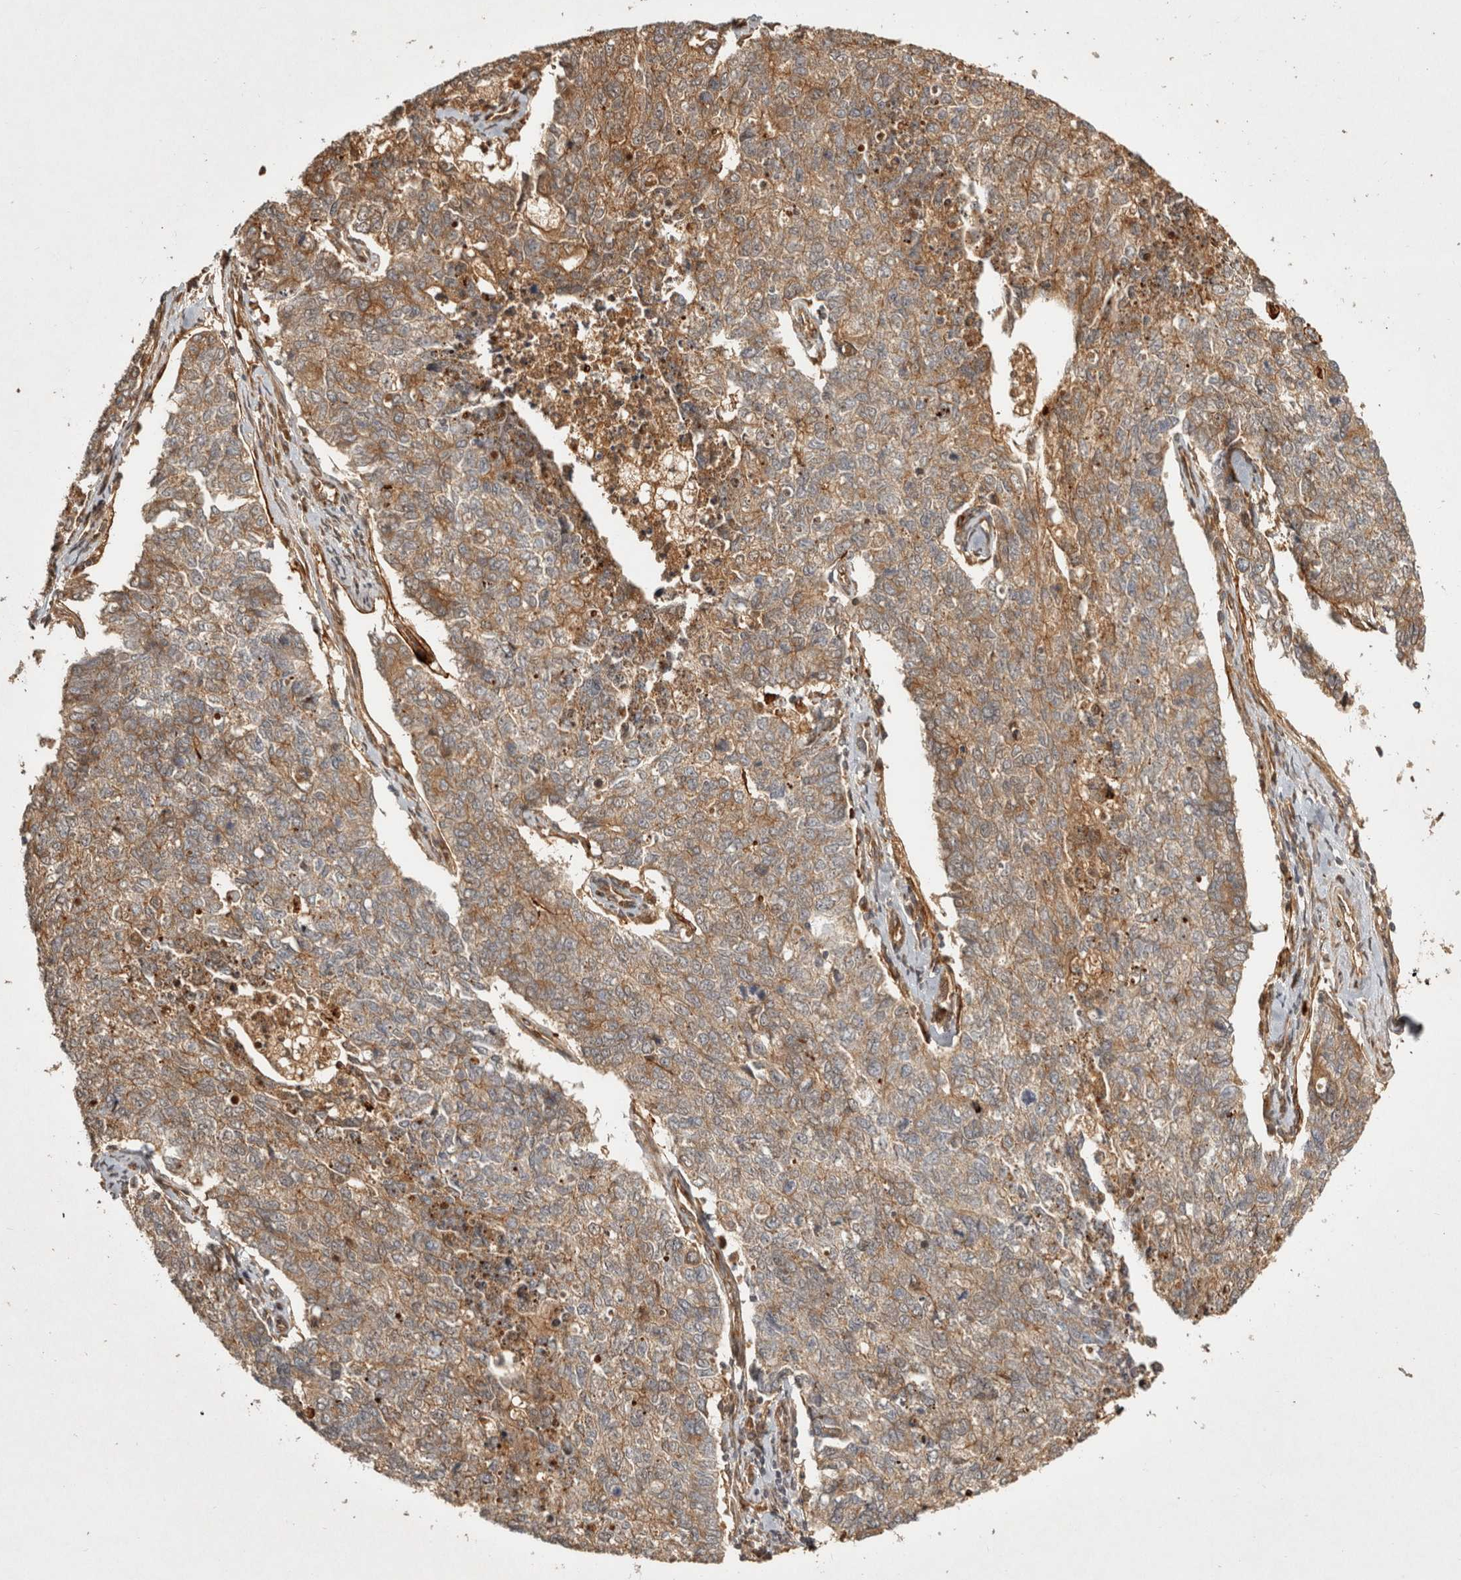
{"staining": {"intensity": "moderate", "quantity": ">75%", "location": "cytoplasmic/membranous"}, "tissue": "cervical cancer", "cell_type": "Tumor cells", "image_type": "cancer", "snomed": [{"axis": "morphology", "description": "Squamous cell carcinoma, NOS"}, {"axis": "topography", "description": "Cervix"}], "caption": "A micrograph showing moderate cytoplasmic/membranous positivity in about >75% of tumor cells in cervical cancer, as visualized by brown immunohistochemical staining.", "gene": "CAMSAP2", "patient": {"sex": "female", "age": 63}}